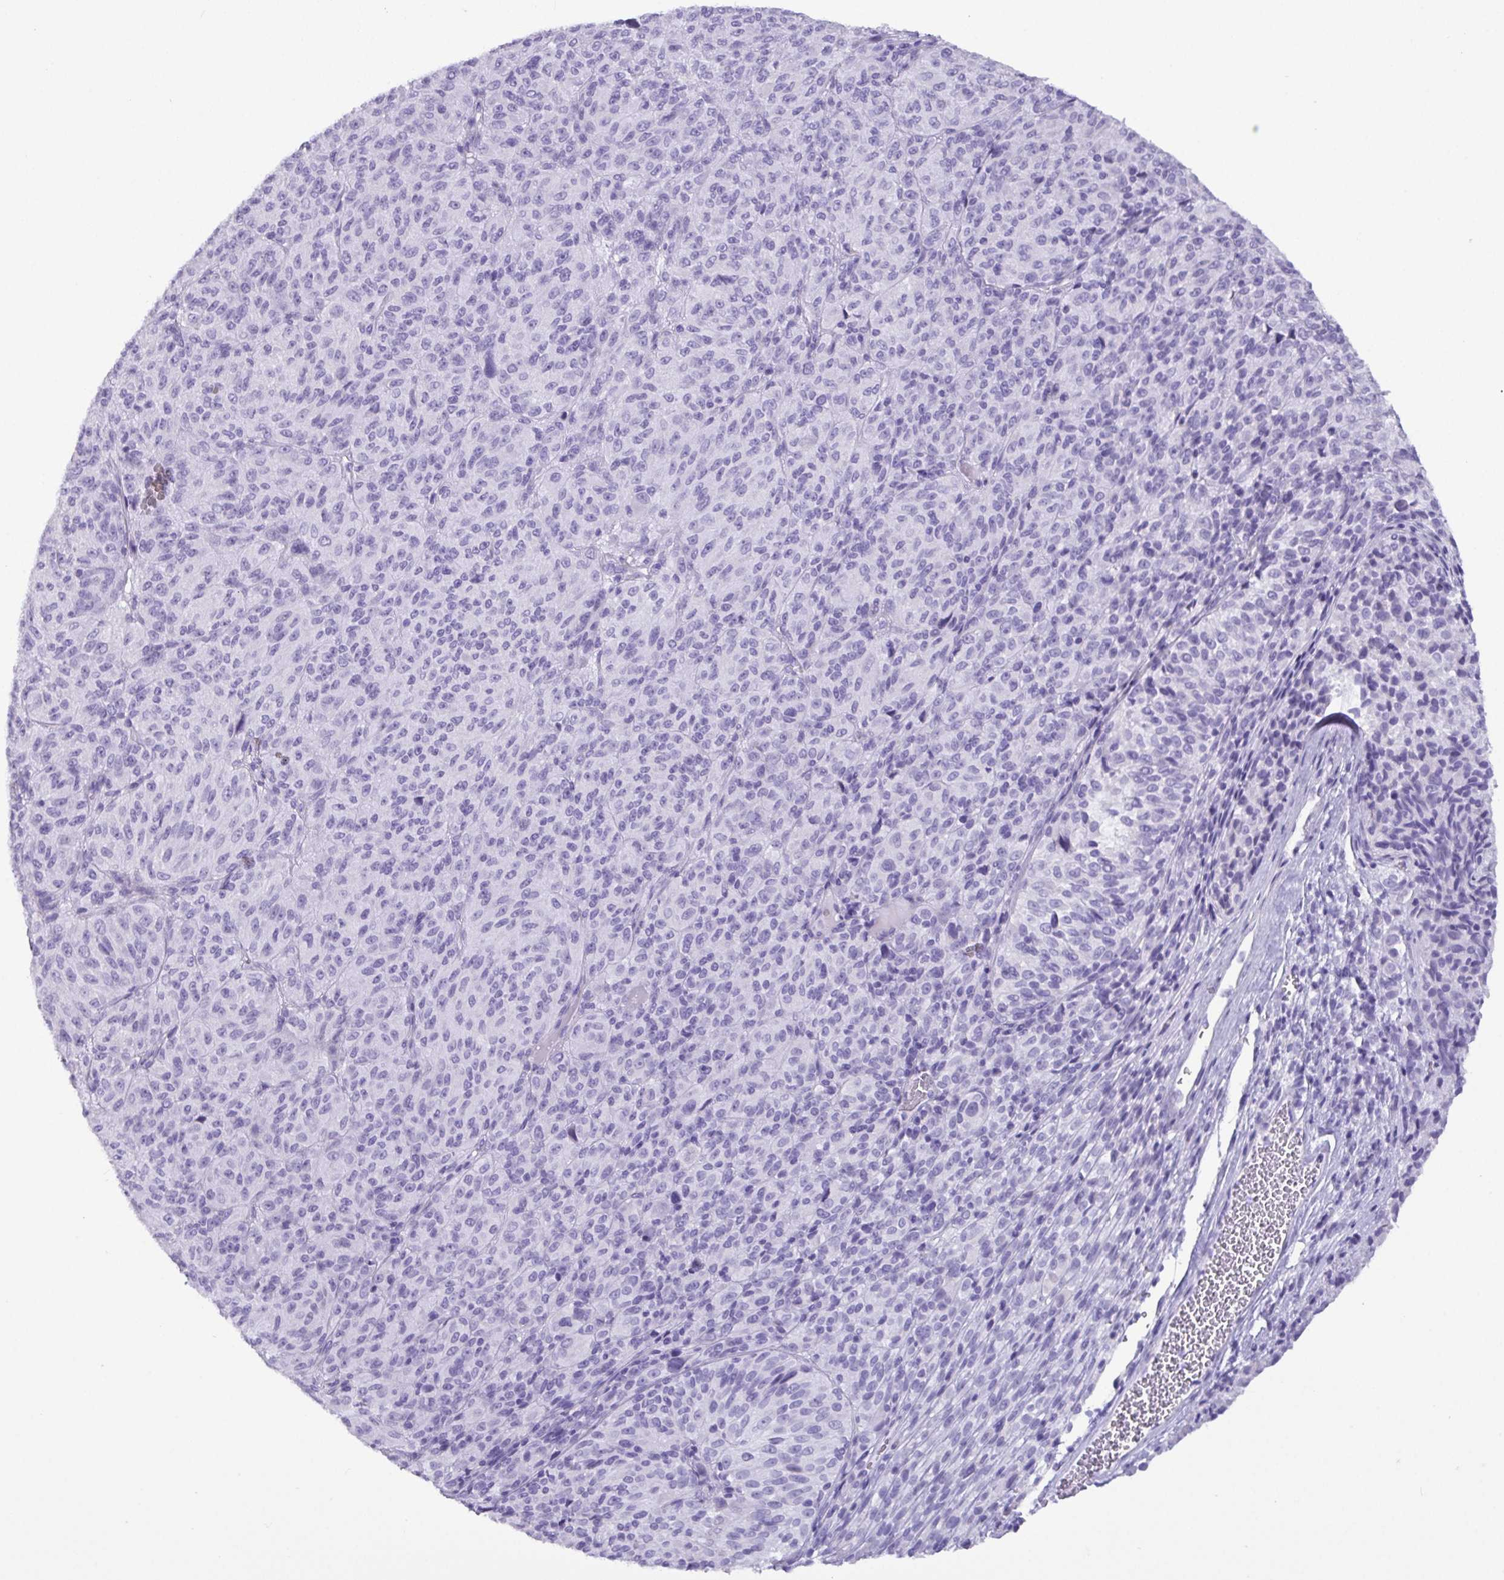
{"staining": {"intensity": "negative", "quantity": "none", "location": "none"}, "tissue": "melanoma", "cell_type": "Tumor cells", "image_type": "cancer", "snomed": [{"axis": "morphology", "description": "Malignant melanoma, Metastatic site"}, {"axis": "topography", "description": "Brain"}], "caption": "An image of human melanoma is negative for staining in tumor cells.", "gene": "C4orf33", "patient": {"sex": "female", "age": 56}}